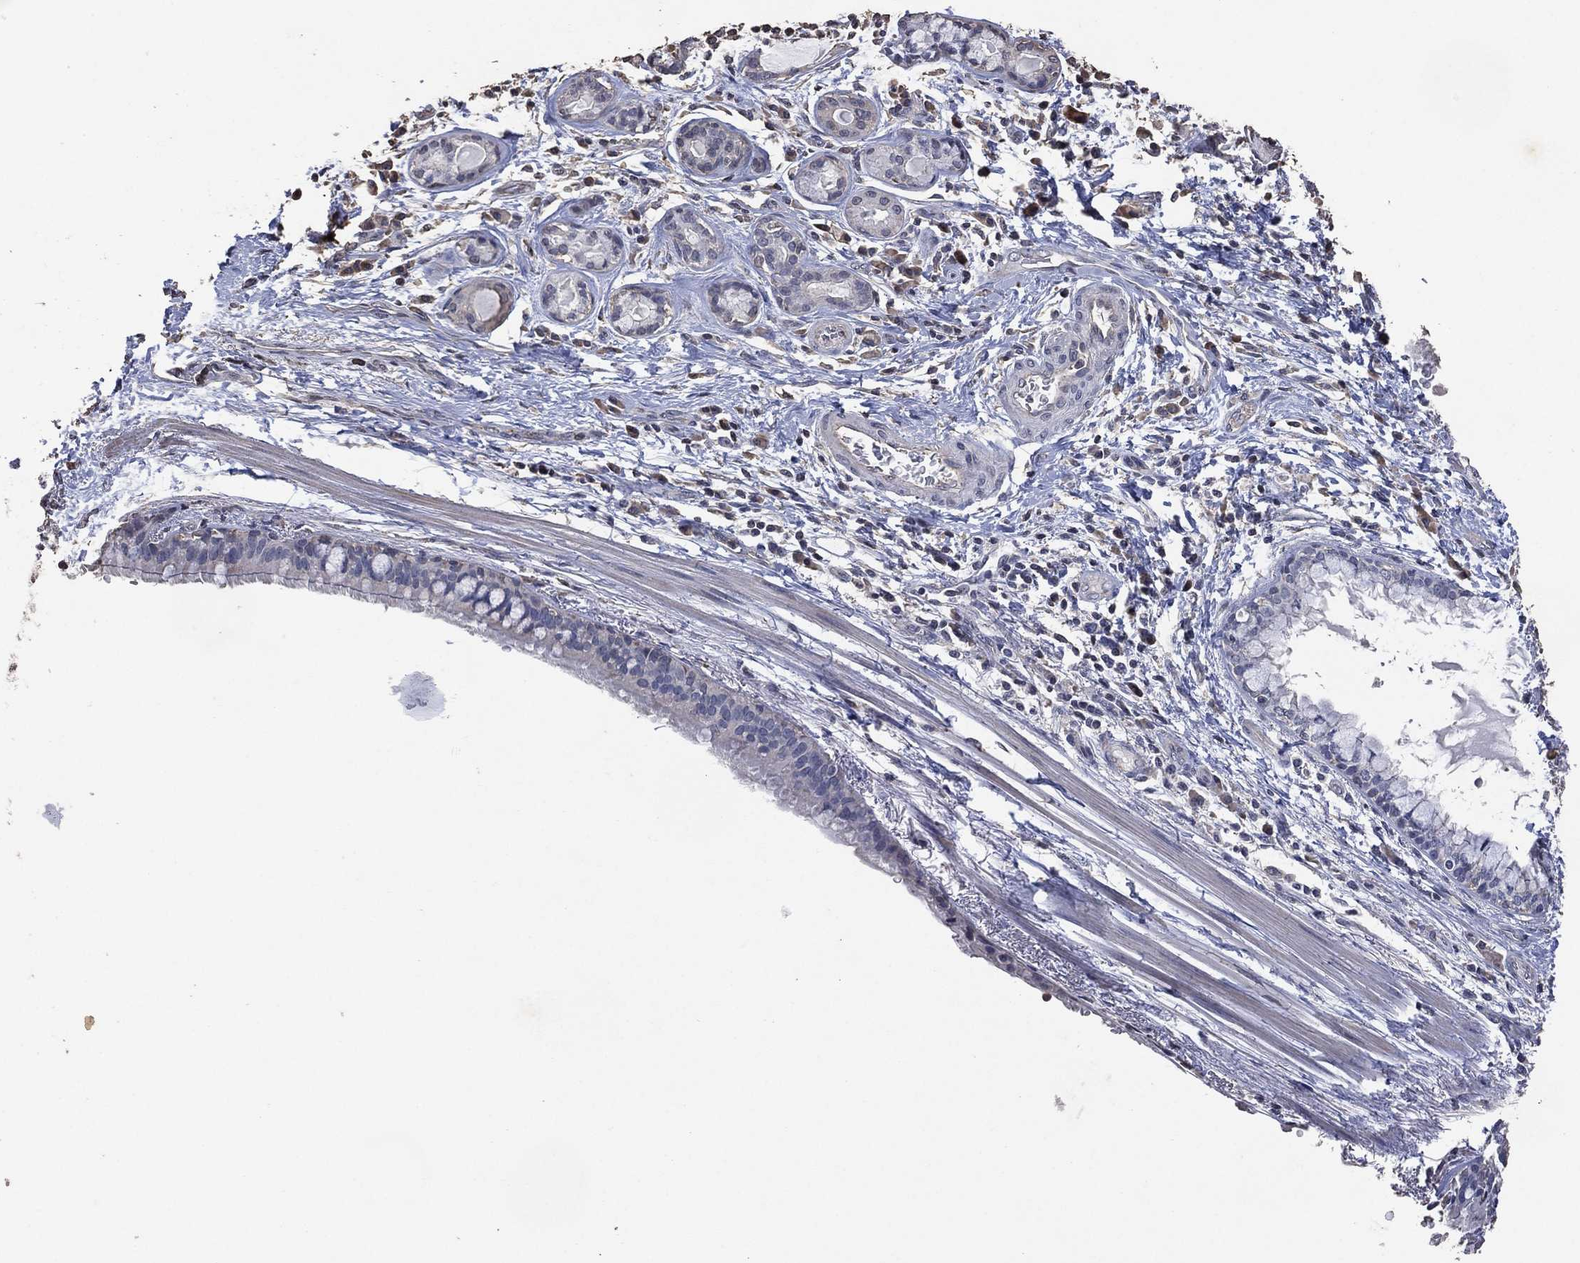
{"staining": {"intensity": "negative", "quantity": "none", "location": "none"}, "tissue": "bronchus", "cell_type": "Respiratory epithelial cells", "image_type": "normal", "snomed": [{"axis": "morphology", "description": "Normal tissue, NOS"}, {"axis": "morphology", "description": "Squamous cell carcinoma, NOS"}, {"axis": "topography", "description": "Bronchus"}, {"axis": "topography", "description": "Lung"}], "caption": "There is no significant positivity in respiratory epithelial cells of bronchus. (Immunohistochemistry, brightfield microscopy, high magnification).", "gene": "ADPRHL1", "patient": {"sex": "male", "age": 69}}